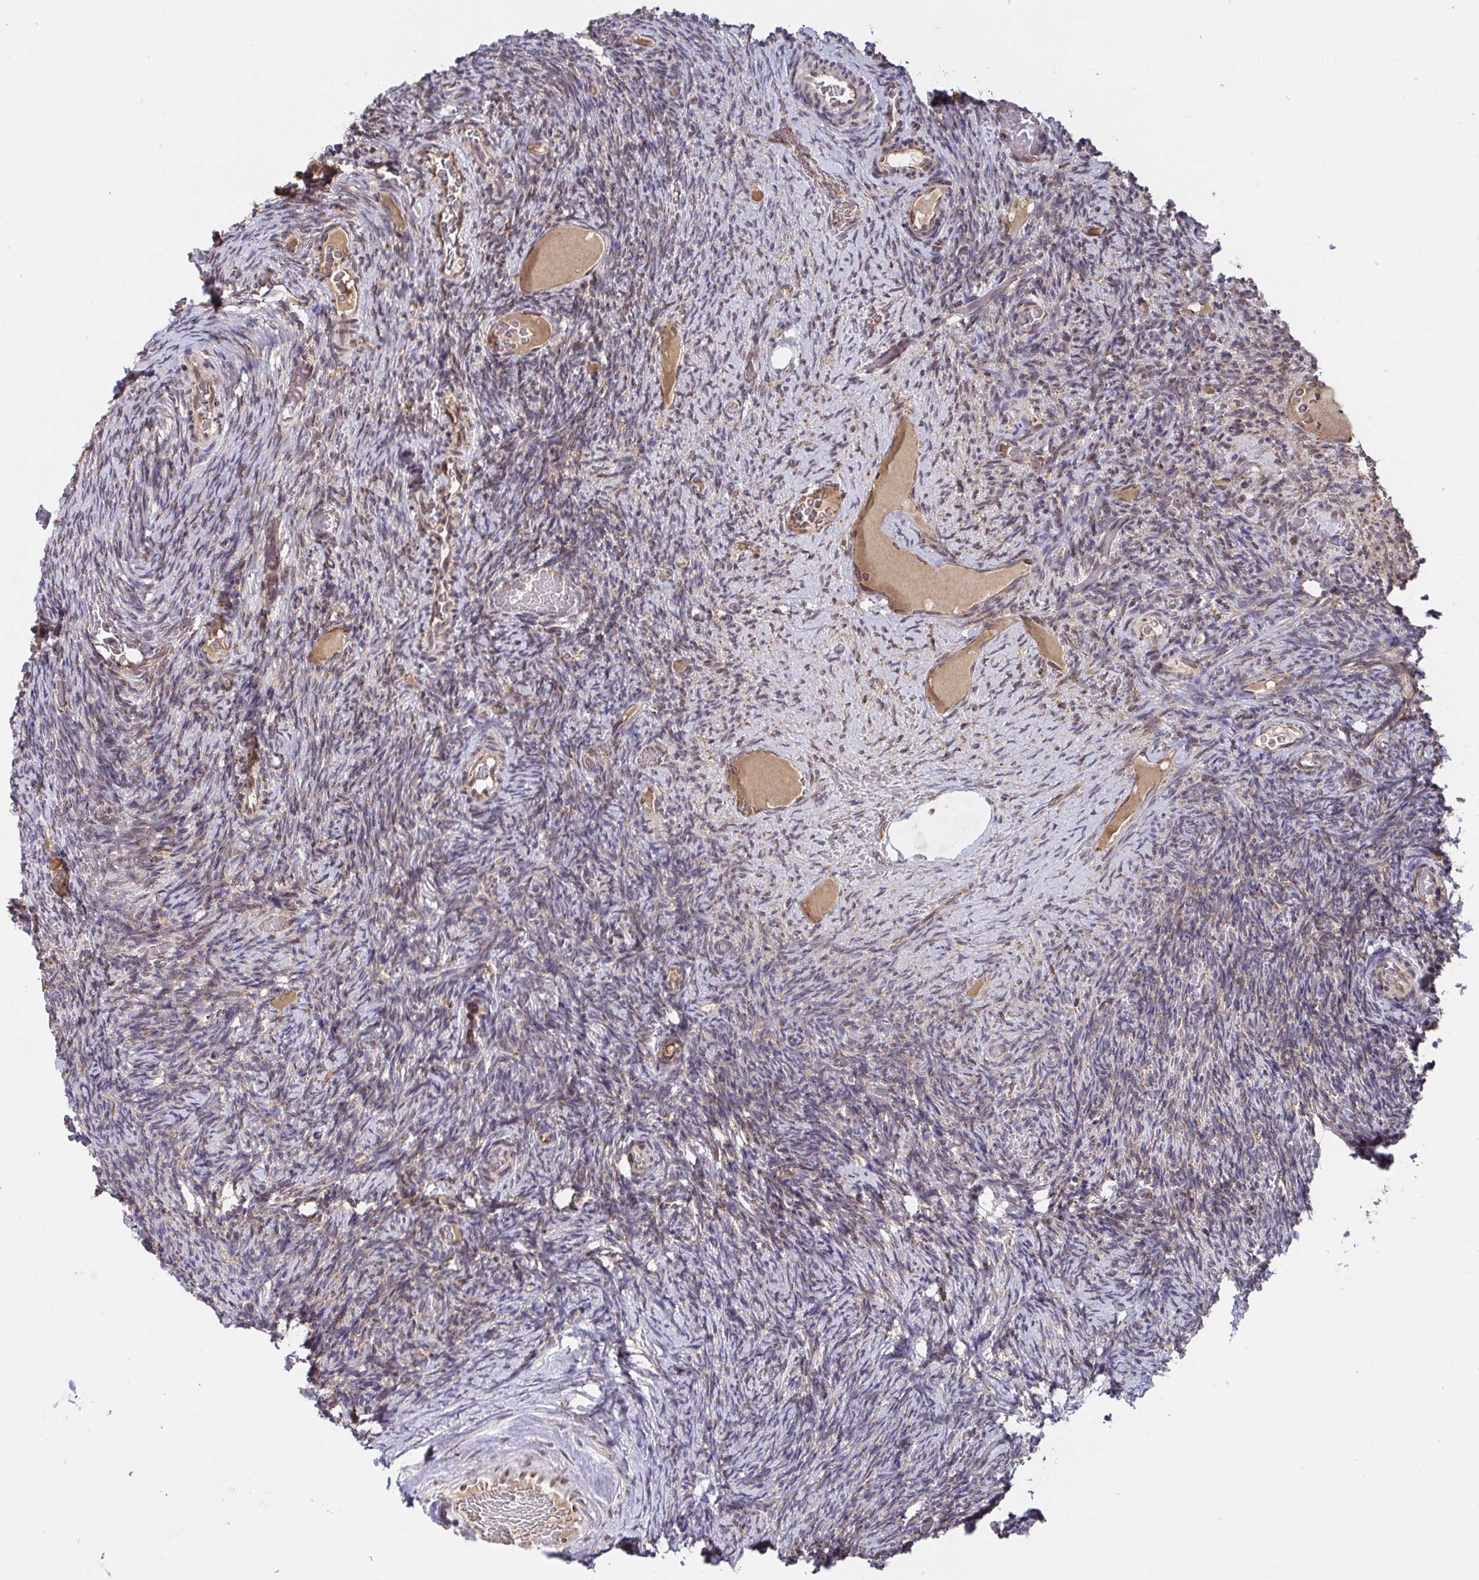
{"staining": {"intensity": "weak", "quantity": "25%-75%", "location": "cytoplasmic/membranous"}, "tissue": "ovary", "cell_type": "Ovarian stroma cells", "image_type": "normal", "snomed": [{"axis": "morphology", "description": "Normal tissue, NOS"}, {"axis": "topography", "description": "Ovary"}], "caption": "Ovary stained for a protein (brown) shows weak cytoplasmic/membranous positive expression in about 25%-75% of ovarian stroma cells.", "gene": "ATP5MJ", "patient": {"sex": "female", "age": 34}}